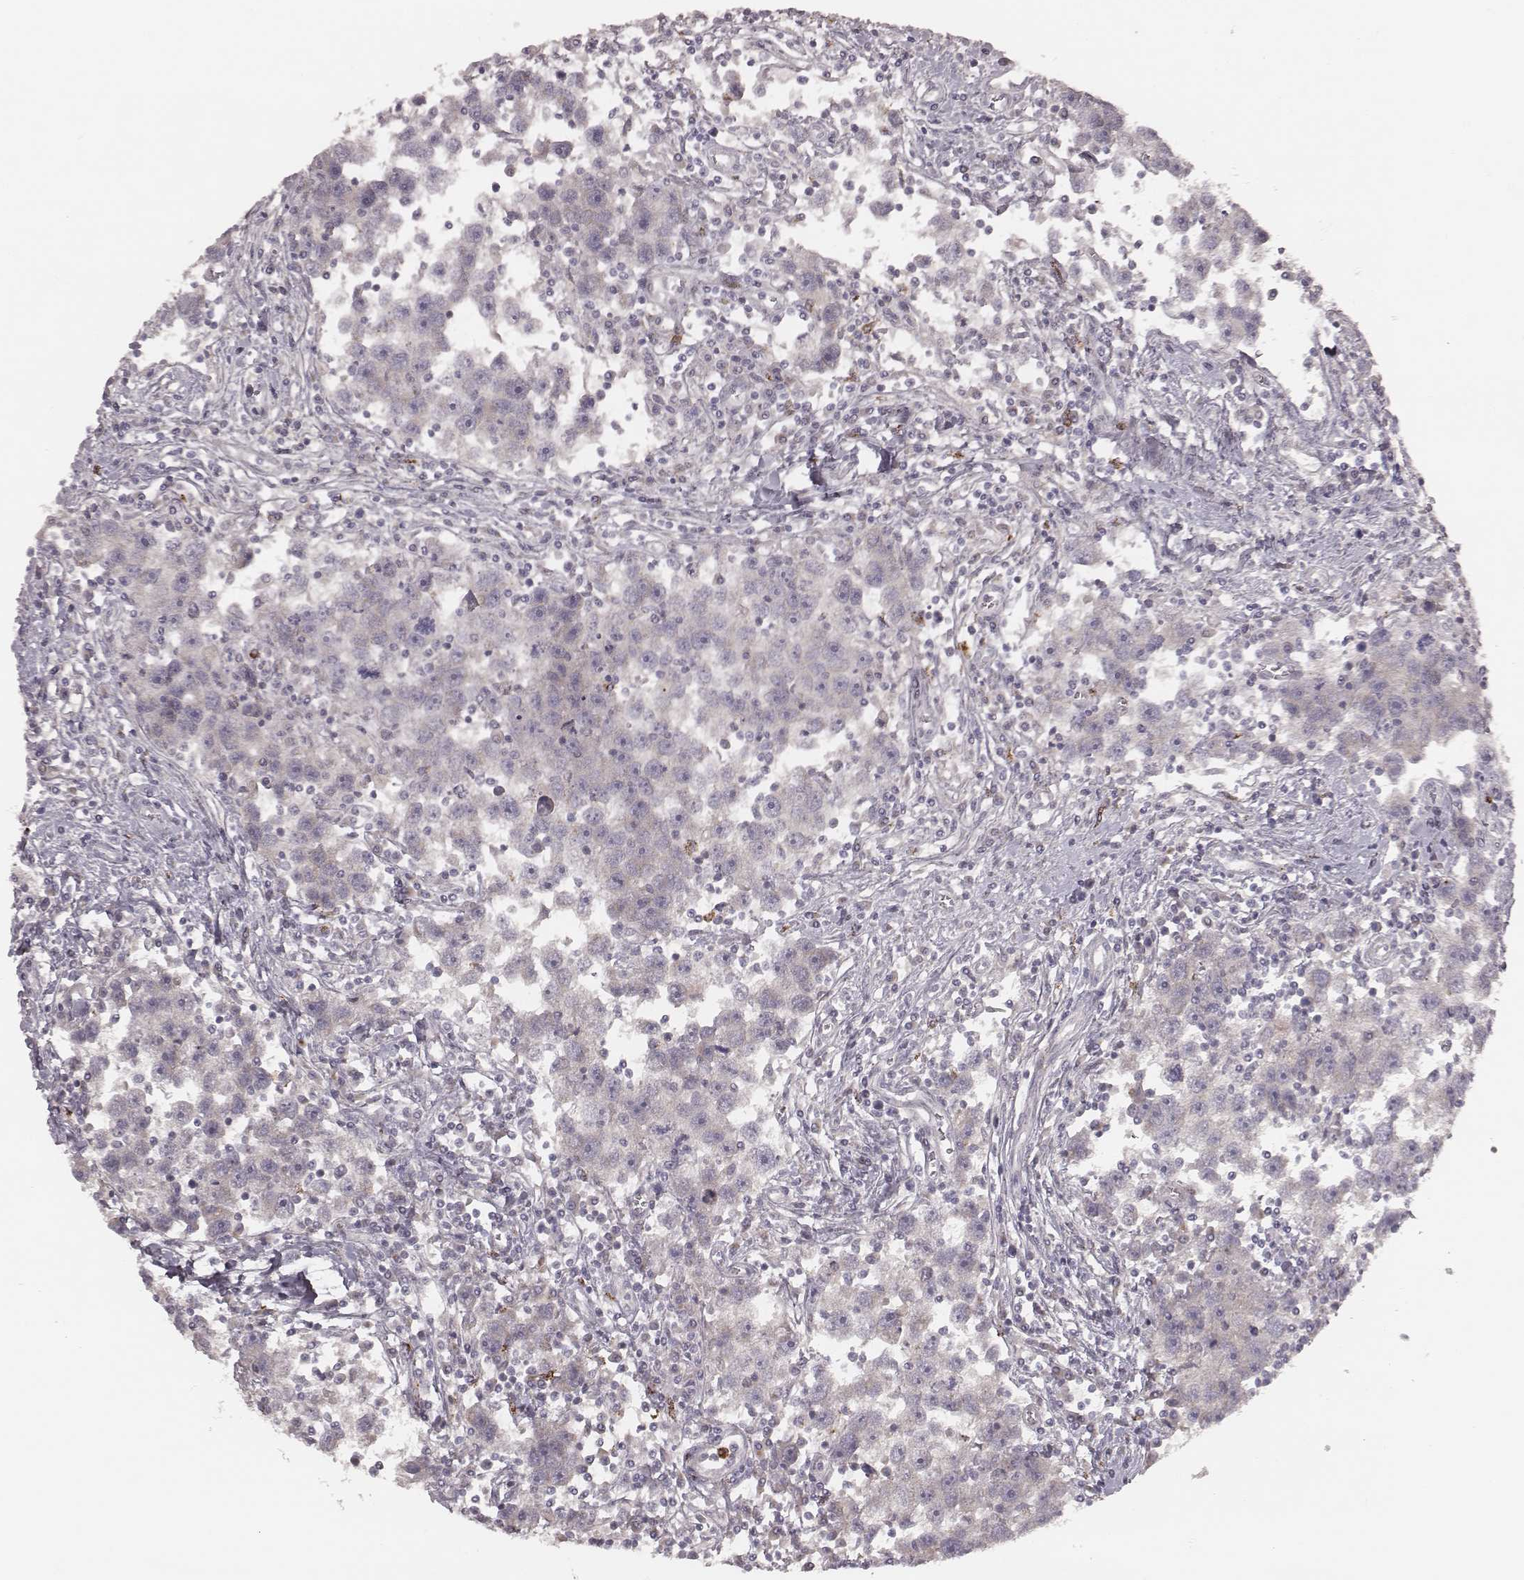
{"staining": {"intensity": "negative", "quantity": "none", "location": "none"}, "tissue": "testis cancer", "cell_type": "Tumor cells", "image_type": "cancer", "snomed": [{"axis": "morphology", "description": "Seminoma, NOS"}, {"axis": "topography", "description": "Testis"}], "caption": "The micrograph exhibits no staining of tumor cells in testis seminoma.", "gene": "ABCA7", "patient": {"sex": "male", "age": 30}}